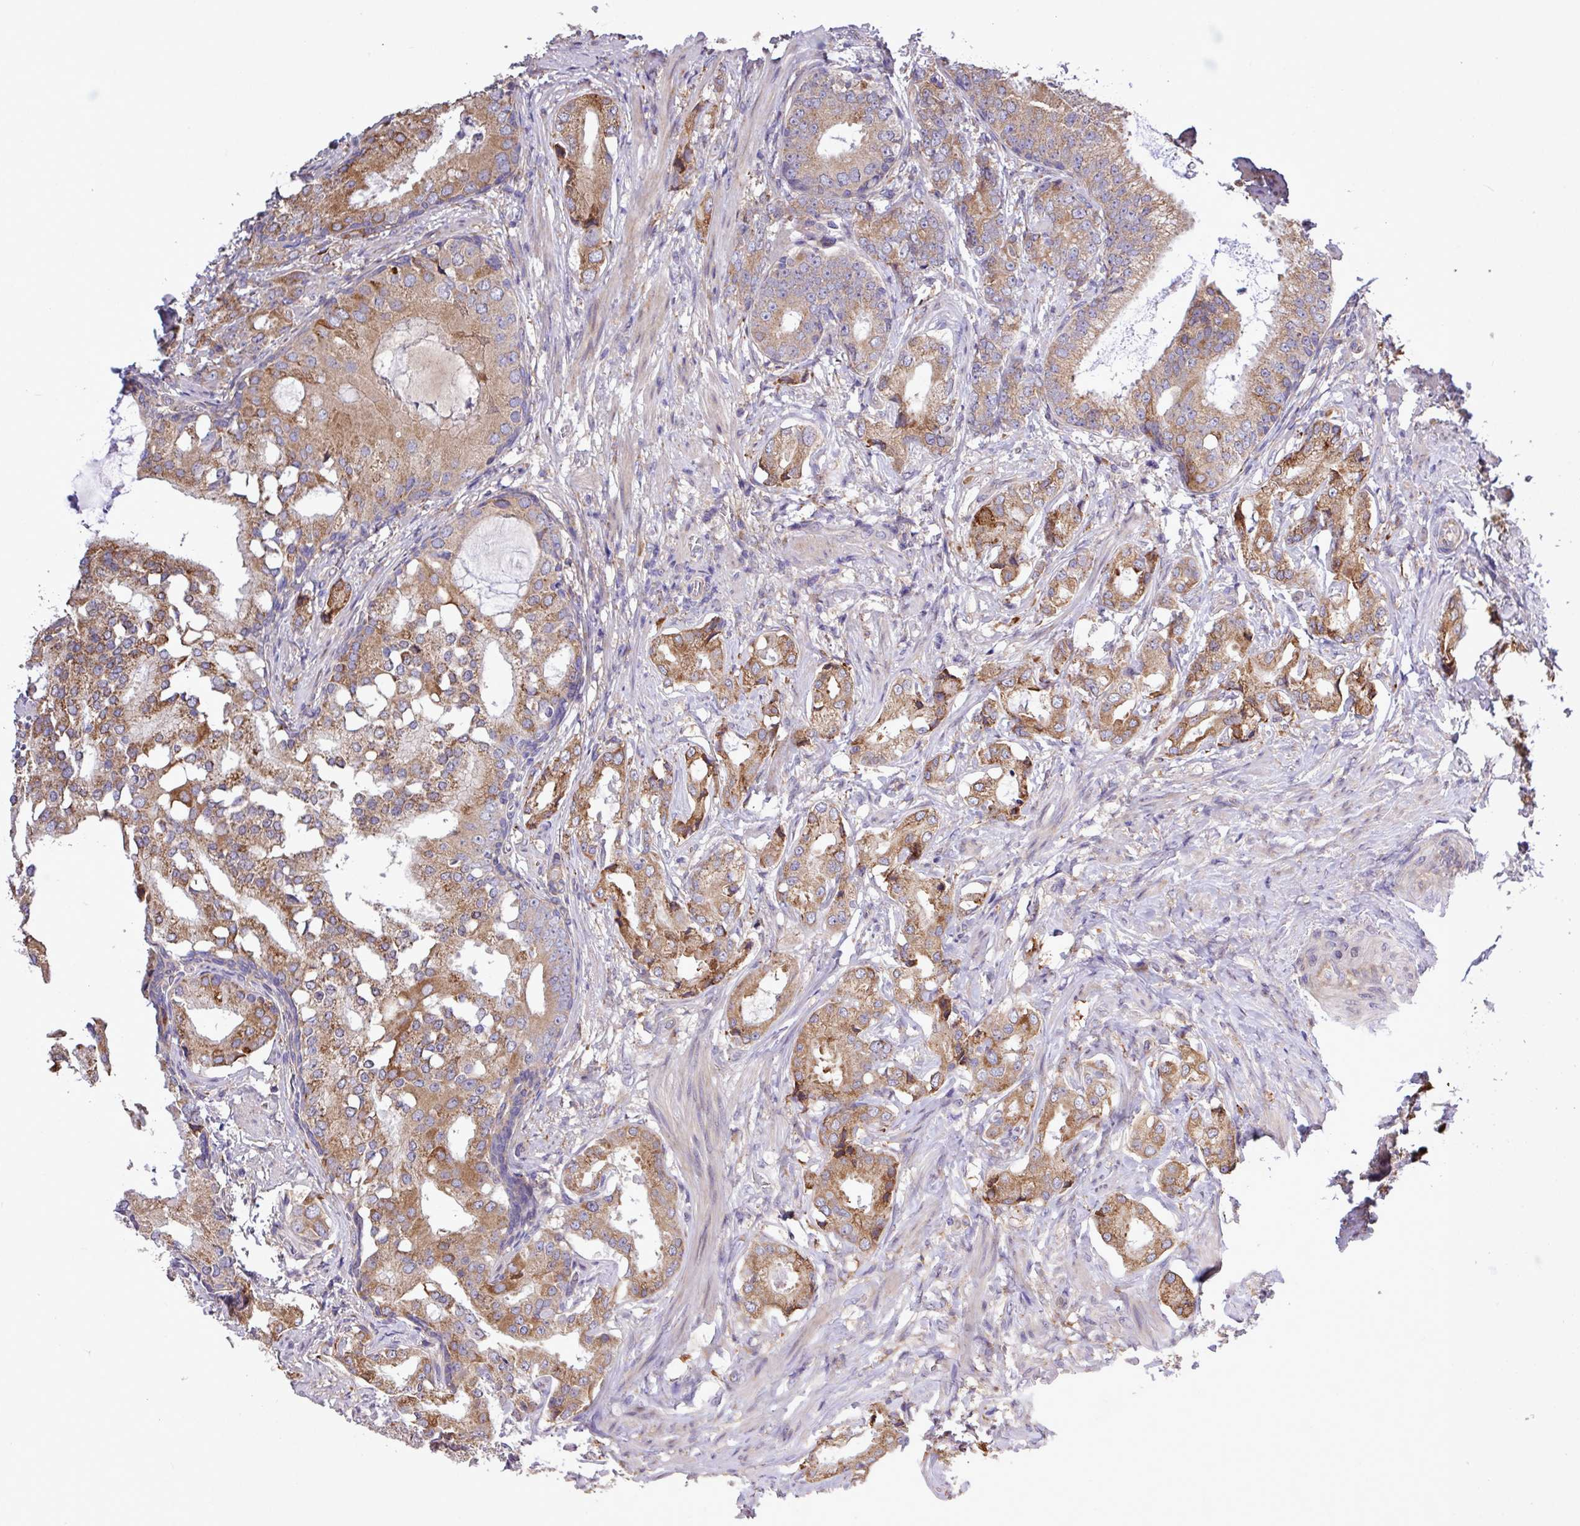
{"staining": {"intensity": "moderate", "quantity": ">75%", "location": "cytoplasmic/membranous"}, "tissue": "prostate cancer", "cell_type": "Tumor cells", "image_type": "cancer", "snomed": [{"axis": "morphology", "description": "Adenocarcinoma, Low grade"}, {"axis": "topography", "description": "Prostate"}], "caption": "A high-resolution histopathology image shows immunohistochemistry (IHC) staining of prostate adenocarcinoma (low-grade), which shows moderate cytoplasmic/membranous staining in approximately >75% of tumor cells. (DAB IHC, brown staining for protein, blue staining for nuclei).", "gene": "MEGF6", "patient": {"sex": "male", "age": 71}}